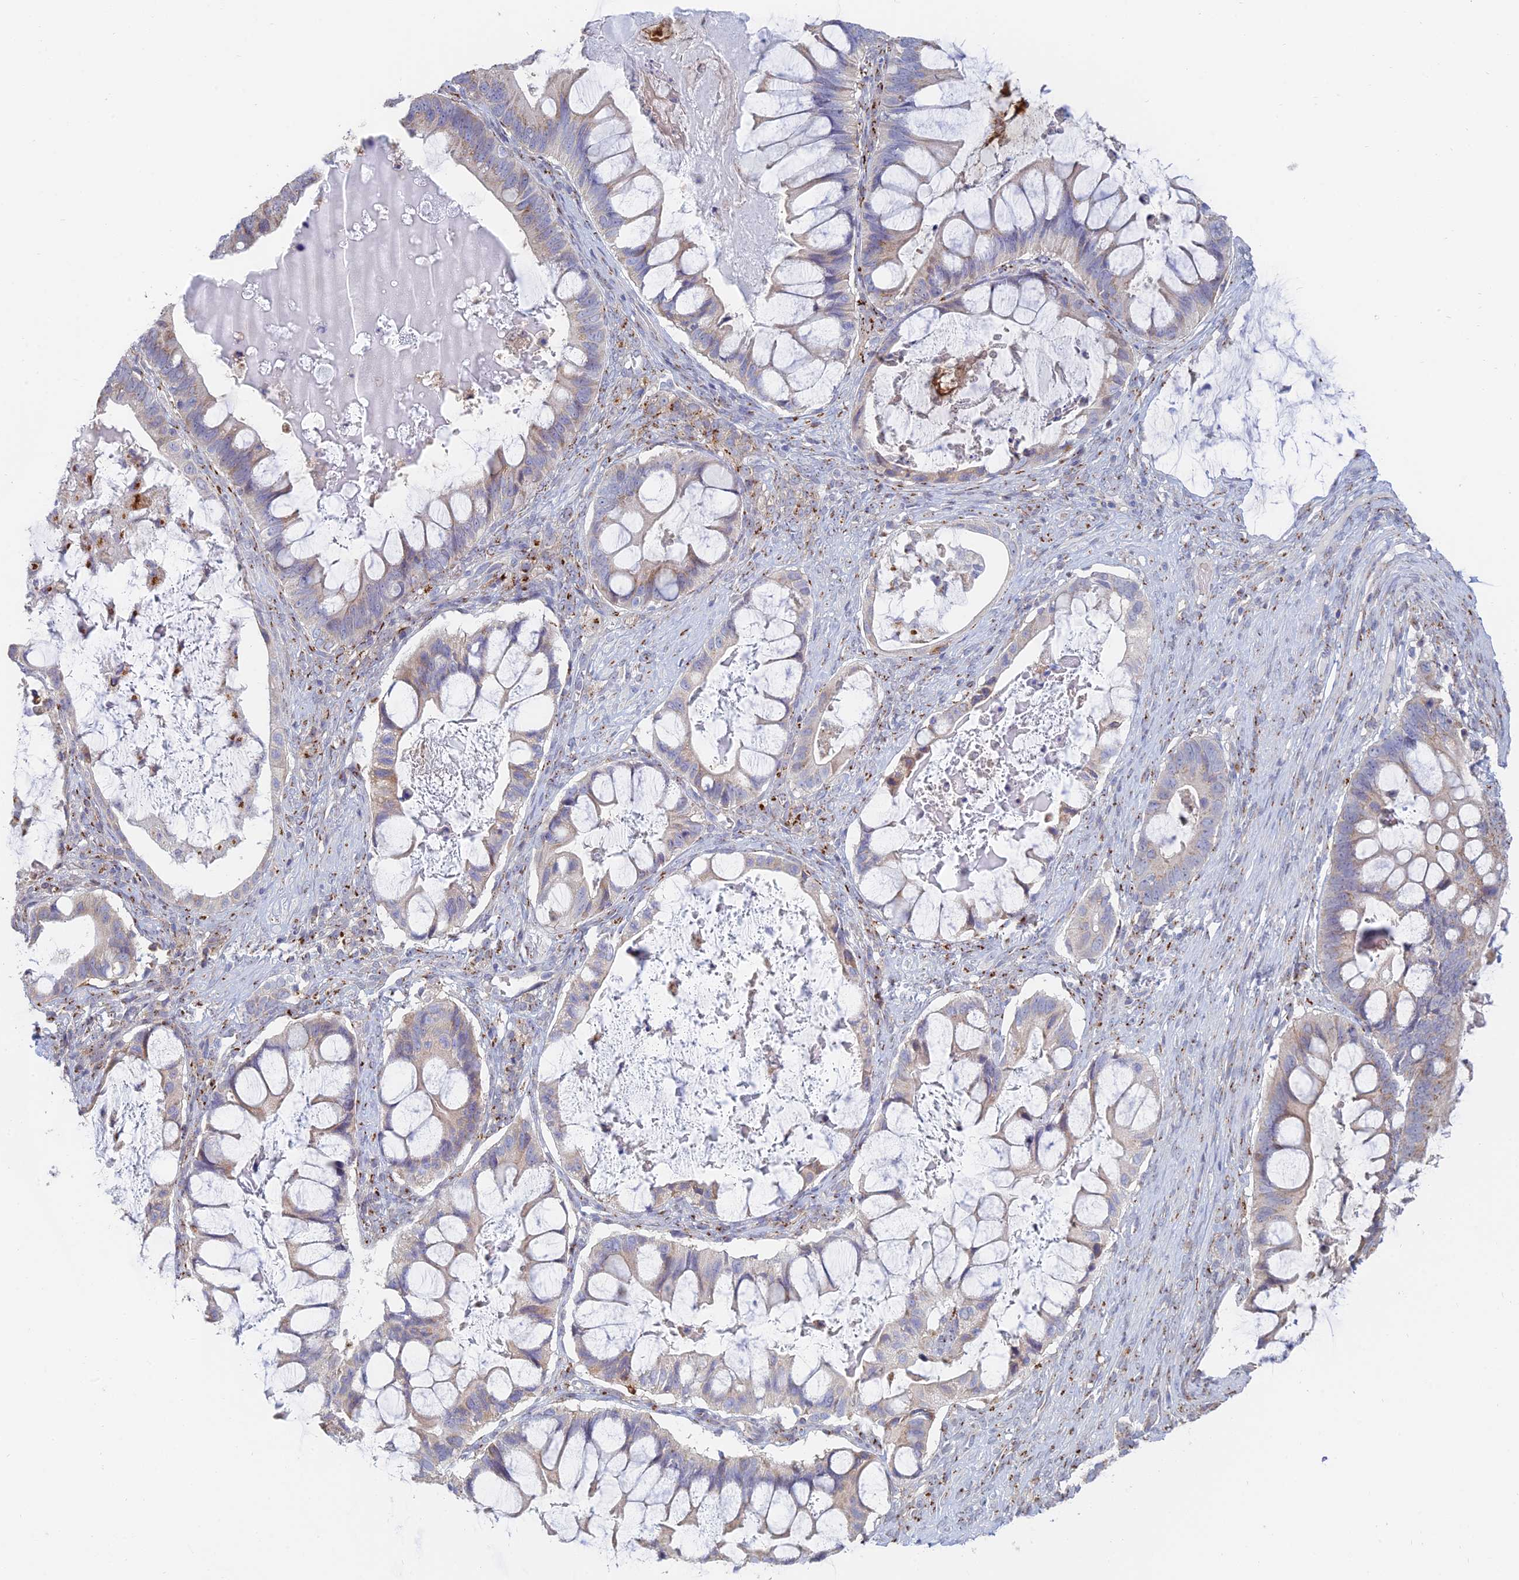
{"staining": {"intensity": "moderate", "quantity": "25%-75%", "location": "cytoplasmic/membranous"}, "tissue": "ovarian cancer", "cell_type": "Tumor cells", "image_type": "cancer", "snomed": [{"axis": "morphology", "description": "Cystadenocarcinoma, mucinous, NOS"}, {"axis": "topography", "description": "Ovary"}], "caption": "Ovarian cancer (mucinous cystadenocarcinoma) stained for a protein displays moderate cytoplasmic/membranous positivity in tumor cells.", "gene": "HS2ST1", "patient": {"sex": "female", "age": 61}}